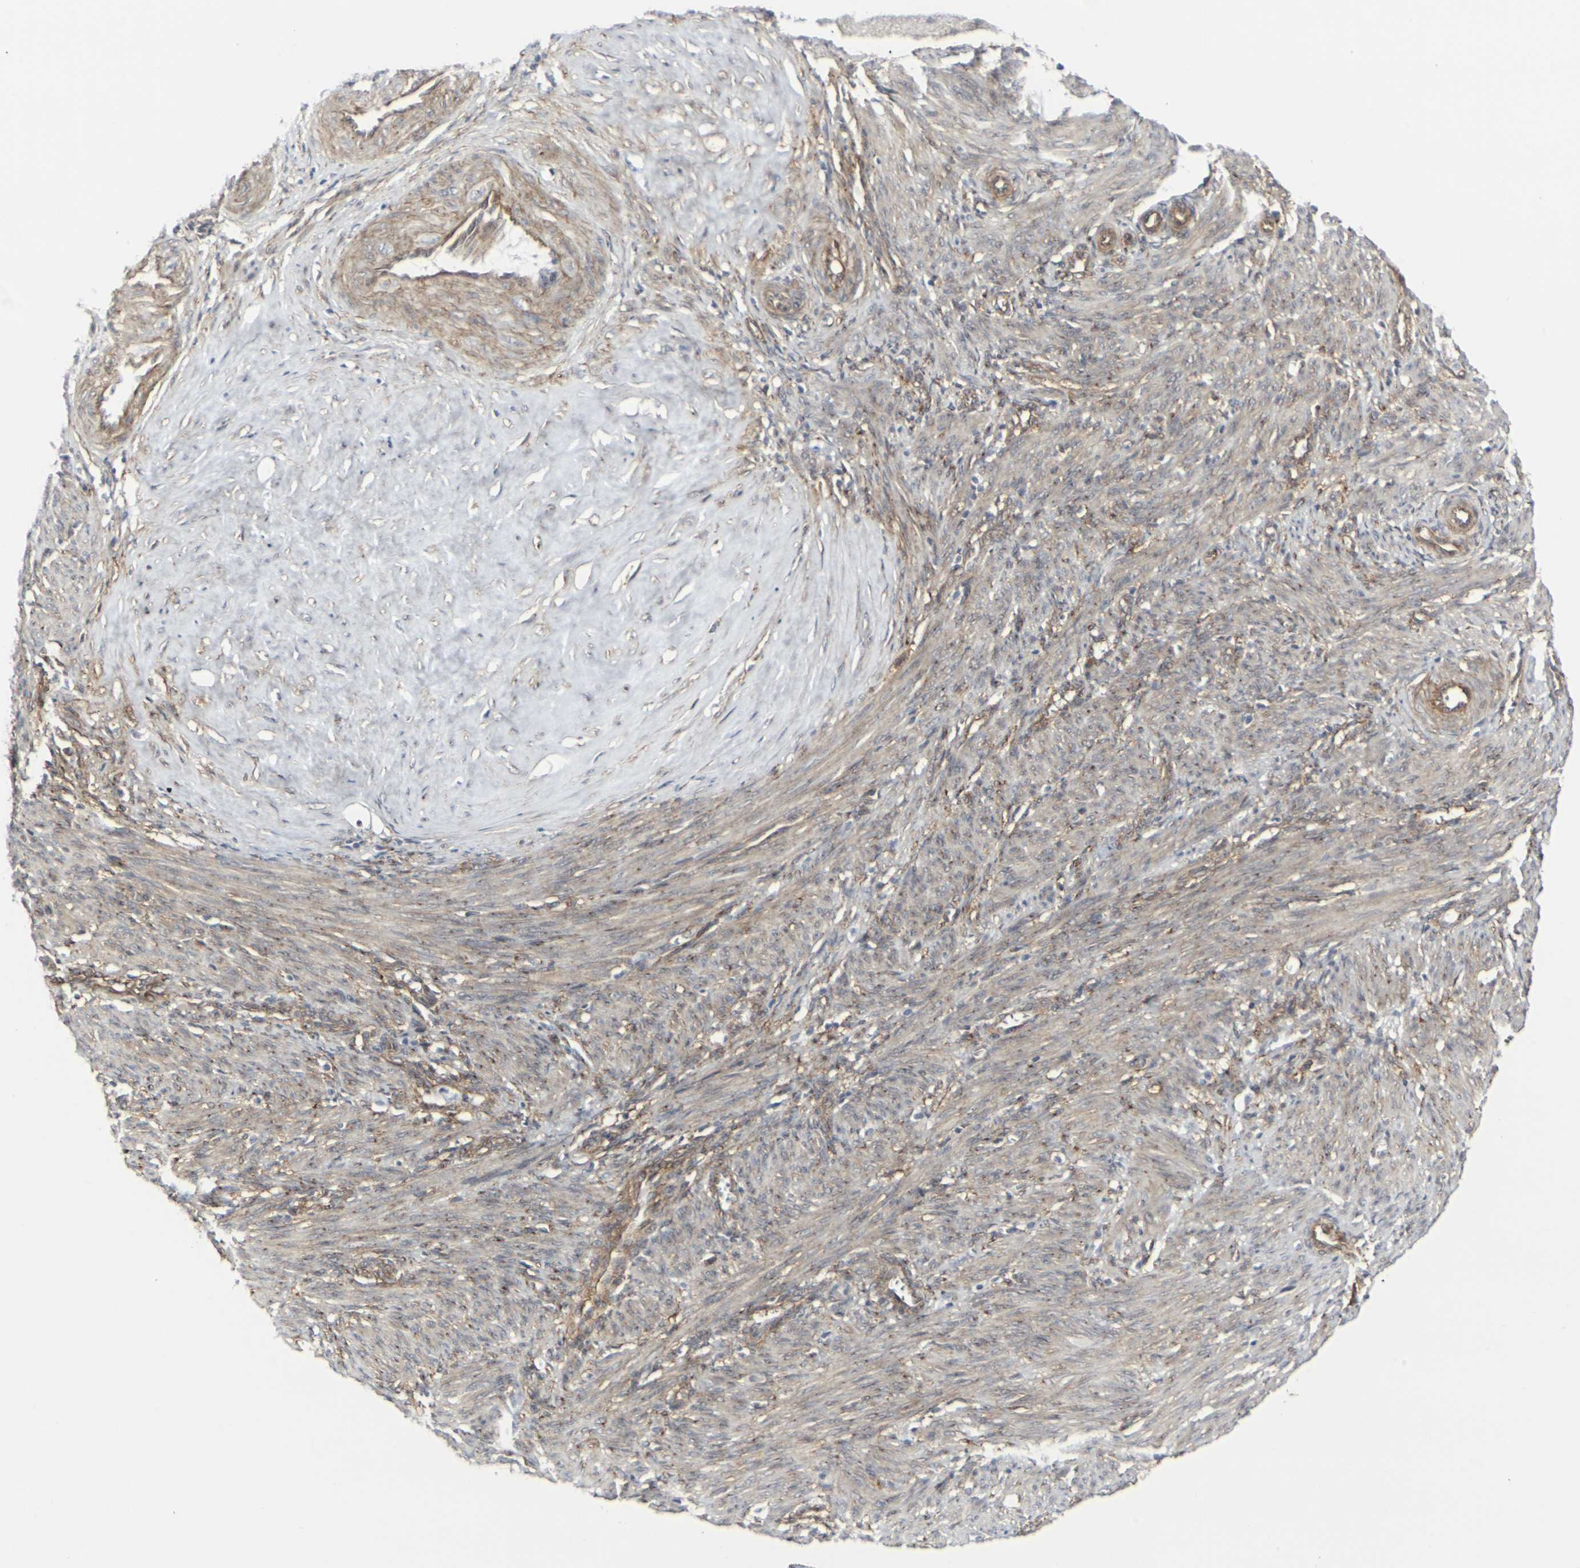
{"staining": {"intensity": "weak", "quantity": ">75%", "location": "cytoplasmic/membranous"}, "tissue": "smooth muscle", "cell_type": "Smooth muscle cells", "image_type": "normal", "snomed": [{"axis": "morphology", "description": "Normal tissue, NOS"}, {"axis": "topography", "description": "Endometrium"}], "caption": "Immunohistochemical staining of benign human smooth muscle exhibits >75% levels of weak cytoplasmic/membranous protein positivity in about >75% of smooth muscle cells. The staining was performed using DAB to visualize the protein expression in brown, while the nuclei were stained in blue with hematoxylin (Magnification: 20x).", "gene": "MYOF", "patient": {"sex": "female", "age": 33}}